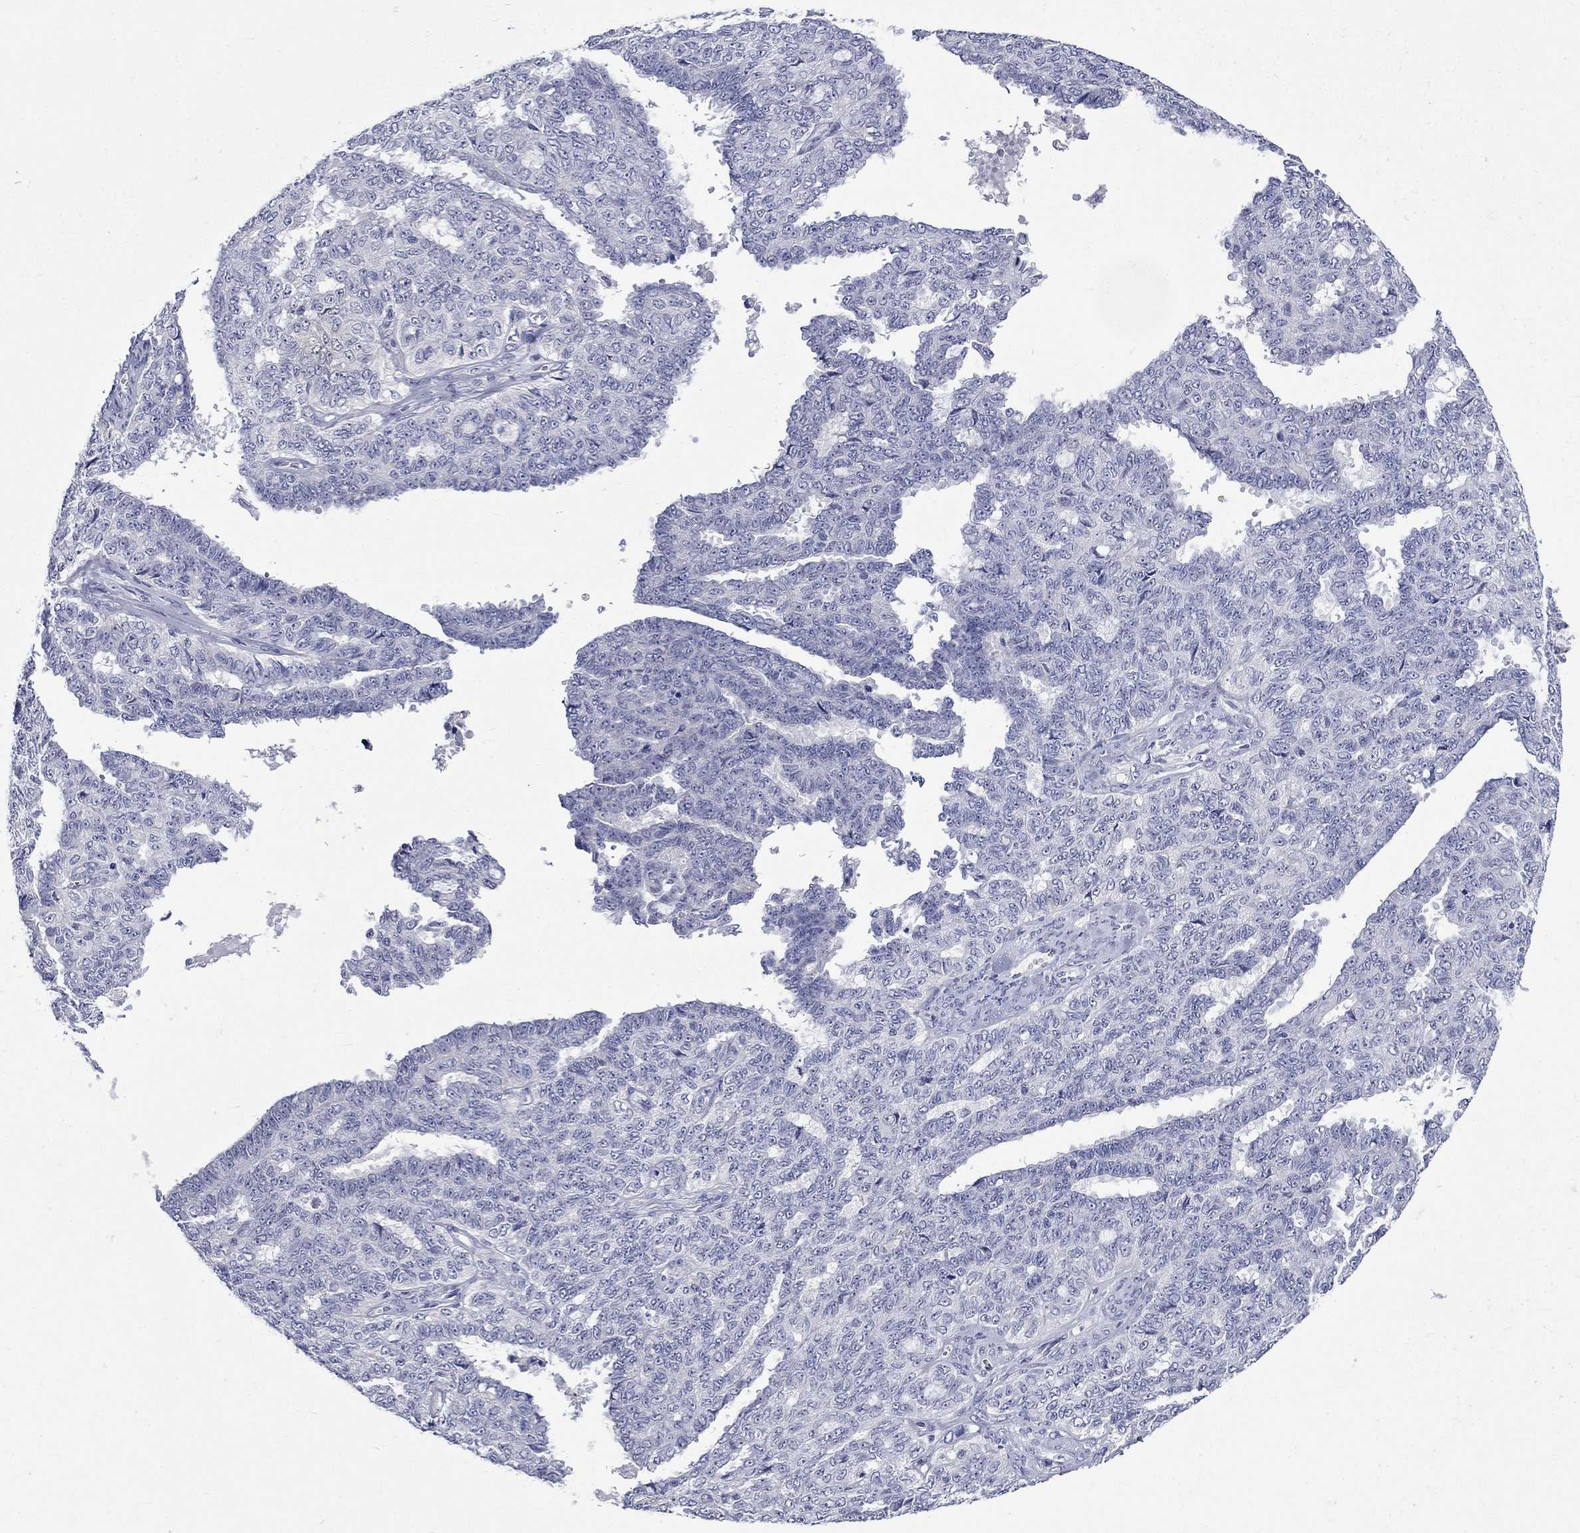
{"staining": {"intensity": "negative", "quantity": "none", "location": "none"}, "tissue": "ovarian cancer", "cell_type": "Tumor cells", "image_type": "cancer", "snomed": [{"axis": "morphology", "description": "Cystadenocarcinoma, serous, NOS"}, {"axis": "topography", "description": "Ovary"}], "caption": "This histopathology image is of ovarian cancer (serous cystadenocarcinoma) stained with immunohistochemistry to label a protein in brown with the nuclei are counter-stained blue. There is no staining in tumor cells.", "gene": "CERS1", "patient": {"sex": "female", "age": 71}}